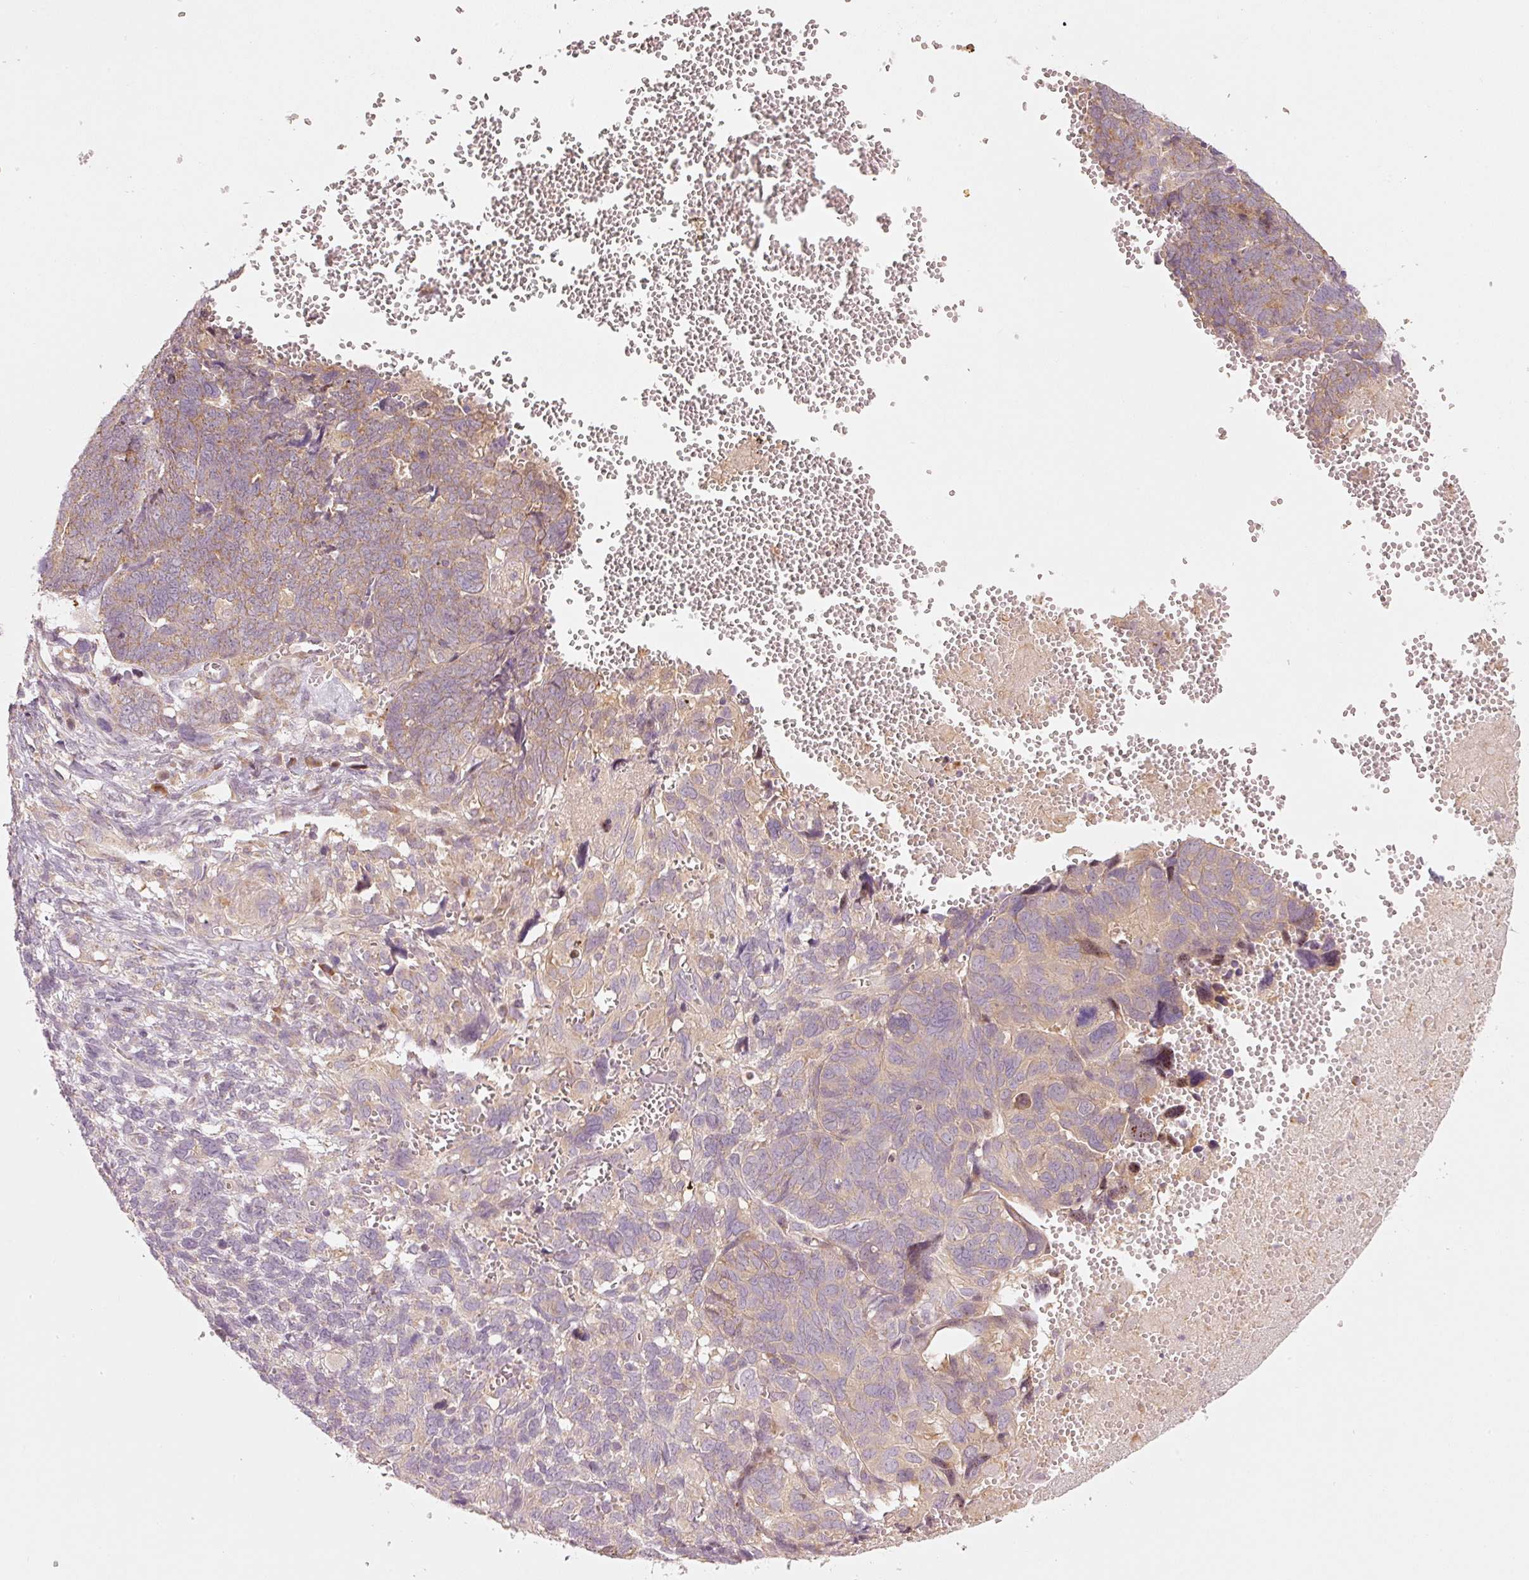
{"staining": {"intensity": "weak", "quantity": ">75%", "location": "cytoplasmic/membranous"}, "tissue": "ovarian cancer", "cell_type": "Tumor cells", "image_type": "cancer", "snomed": [{"axis": "morphology", "description": "Cystadenocarcinoma, serous, NOS"}, {"axis": "topography", "description": "Ovary"}], "caption": "Ovarian cancer stained for a protein displays weak cytoplasmic/membranous positivity in tumor cells.", "gene": "MAP10", "patient": {"sex": "female", "age": 79}}